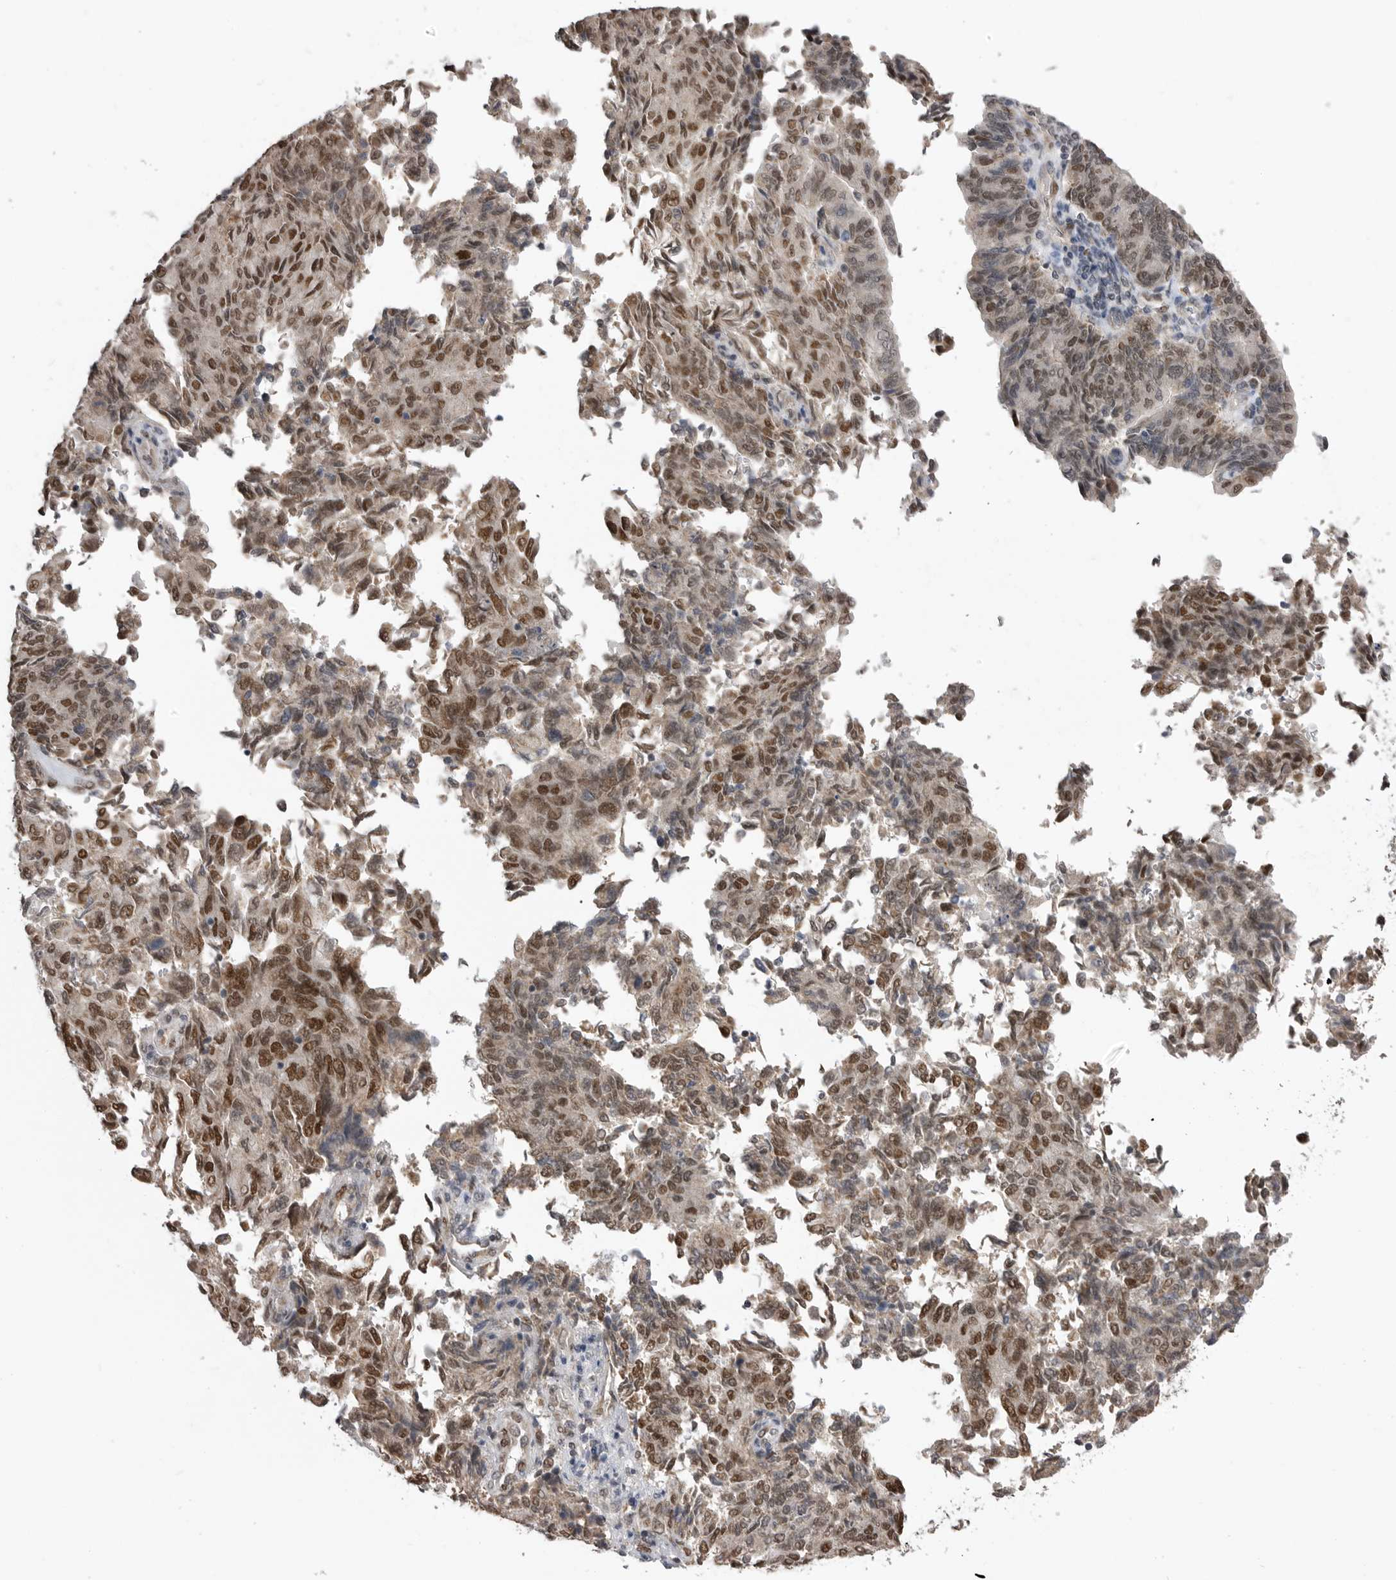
{"staining": {"intensity": "strong", "quantity": ">75%", "location": "nuclear"}, "tissue": "endometrial cancer", "cell_type": "Tumor cells", "image_type": "cancer", "snomed": [{"axis": "morphology", "description": "Adenocarcinoma, NOS"}, {"axis": "topography", "description": "Endometrium"}], "caption": "The micrograph shows staining of endometrial cancer, revealing strong nuclear protein positivity (brown color) within tumor cells.", "gene": "SMARCC1", "patient": {"sex": "female", "age": 80}}